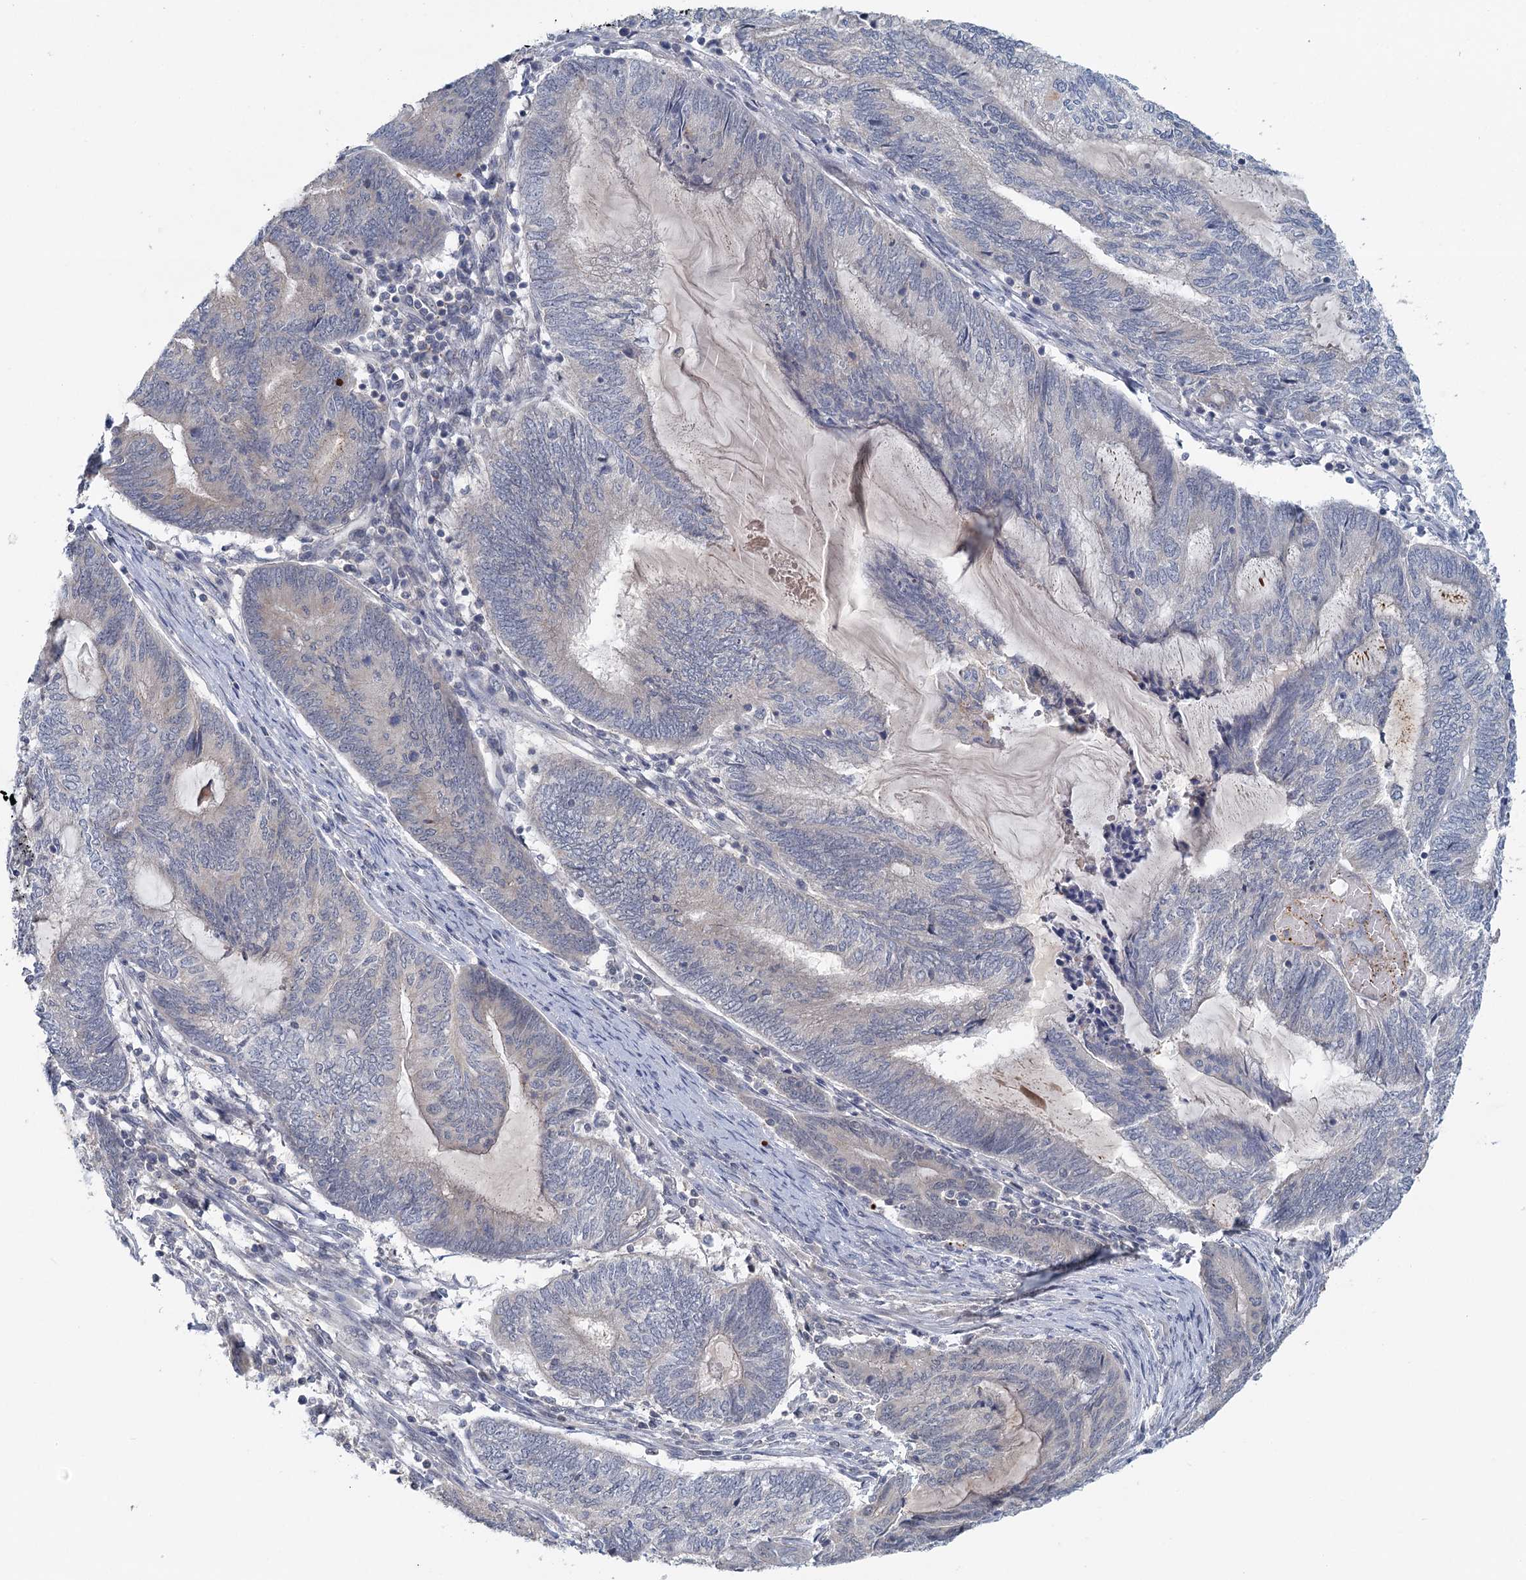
{"staining": {"intensity": "negative", "quantity": "none", "location": "none"}, "tissue": "endometrial cancer", "cell_type": "Tumor cells", "image_type": "cancer", "snomed": [{"axis": "morphology", "description": "Adenocarcinoma, NOS"}, {"axis": "topography", "description": "Uterus"}, {"axis": "topography", "description": "Endometrium"}], "caption": "A histopathology image of human endometrial cancer is negative for staining in tumor cells.", "gene": "GPATCH11", "patient": {"sex": "female", "age": 70}}